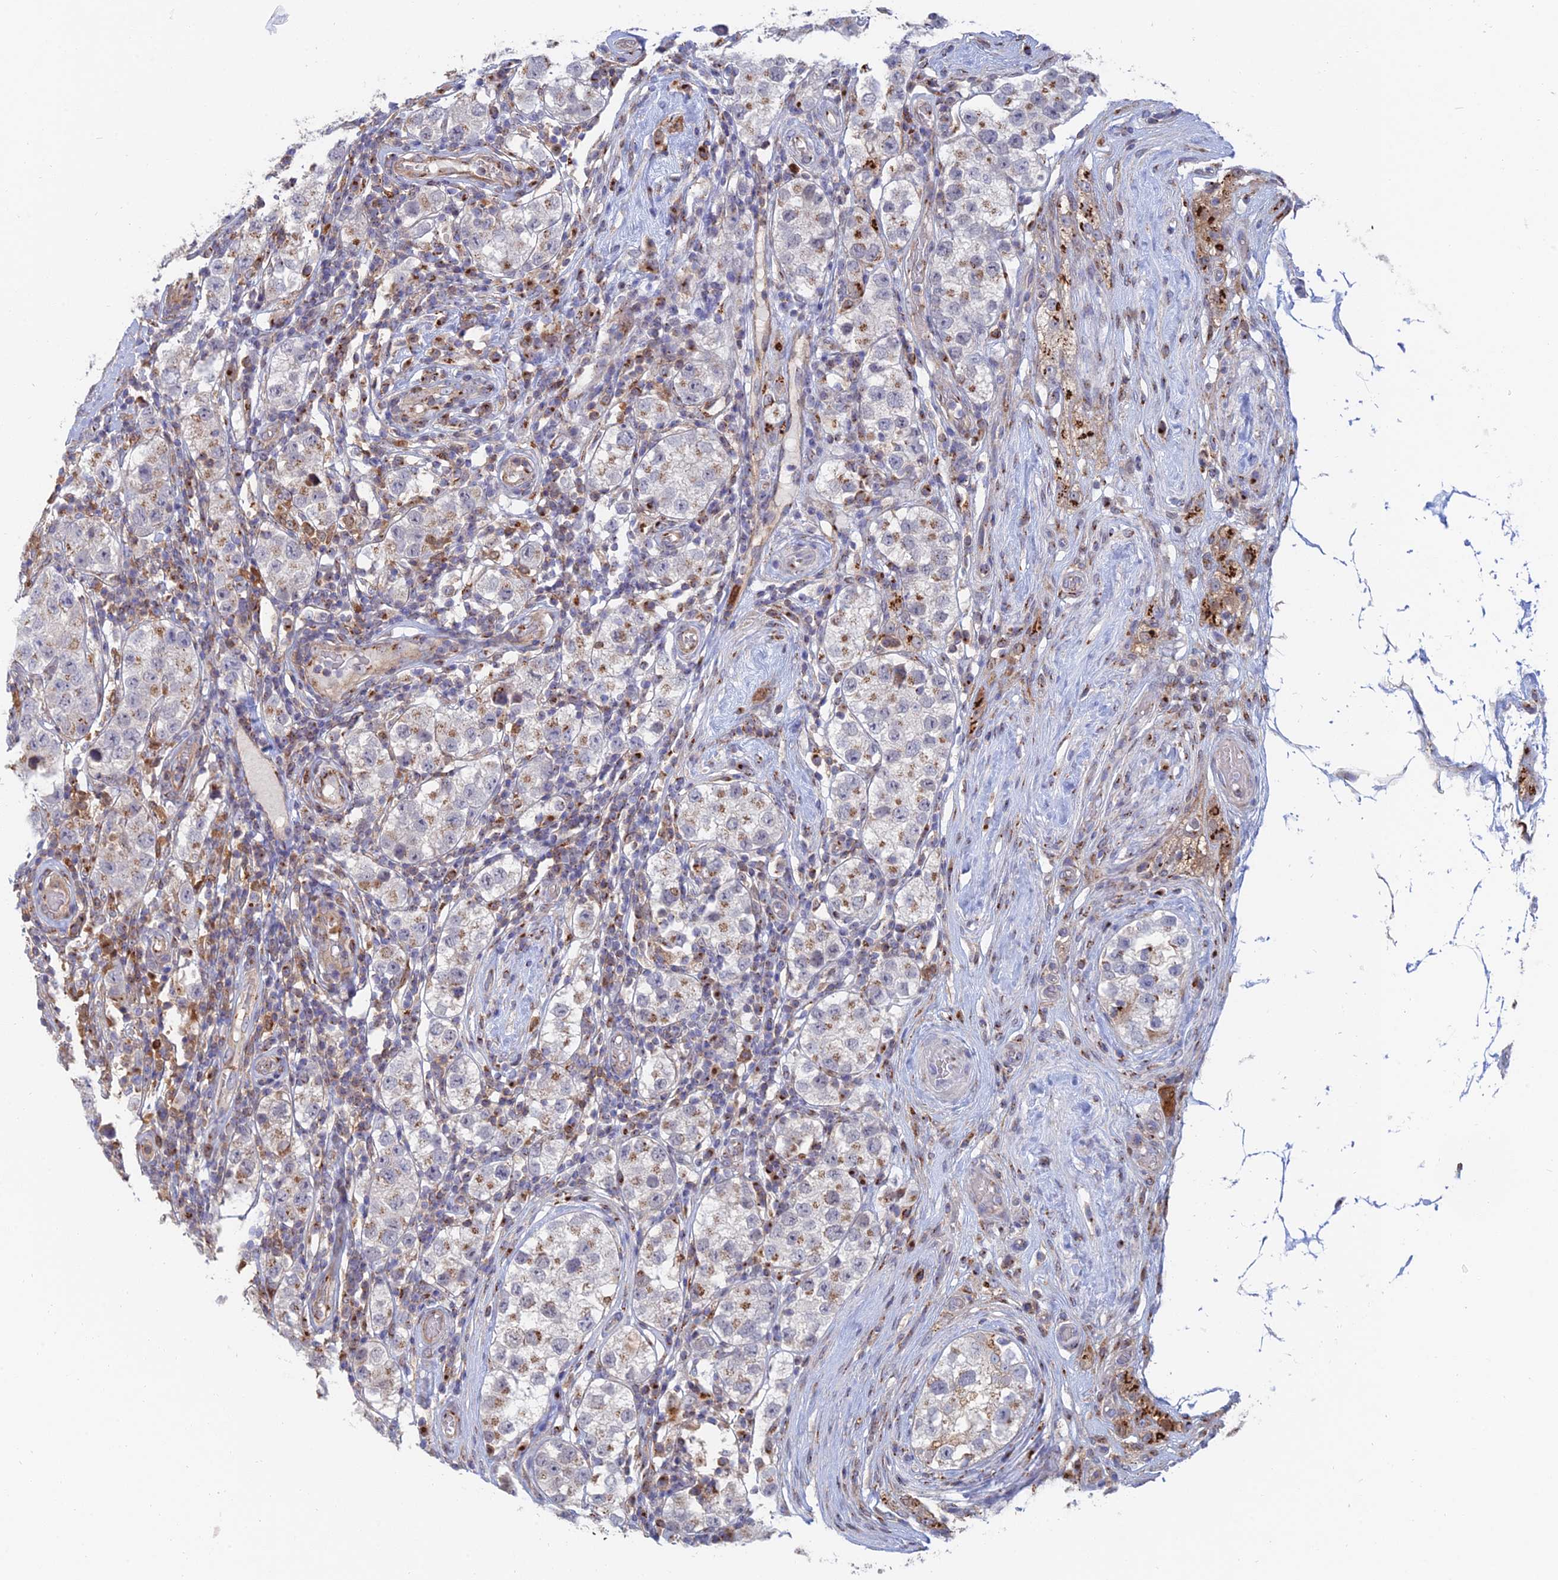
{"staining": {"intensity": "moderate", "quantity": "<25%", "location": "cytoplasmic/membranous"}, "tissue": "testis cancer", "cell_type": "Tumor cells", "image_type": "cancer", "snomed": [{"axis": "morphology", "description": "Seminoma, NOS"}, {"axis": "topography", "description": "Testis"}], "caption": "Brown immunohistochemical staining in testis cancer displays moderate cytoplasmic/membranous expression in about <25% of tumor cells.", "gene": "HS2ST1", "patient": {"sex": "male", "age": 34}}